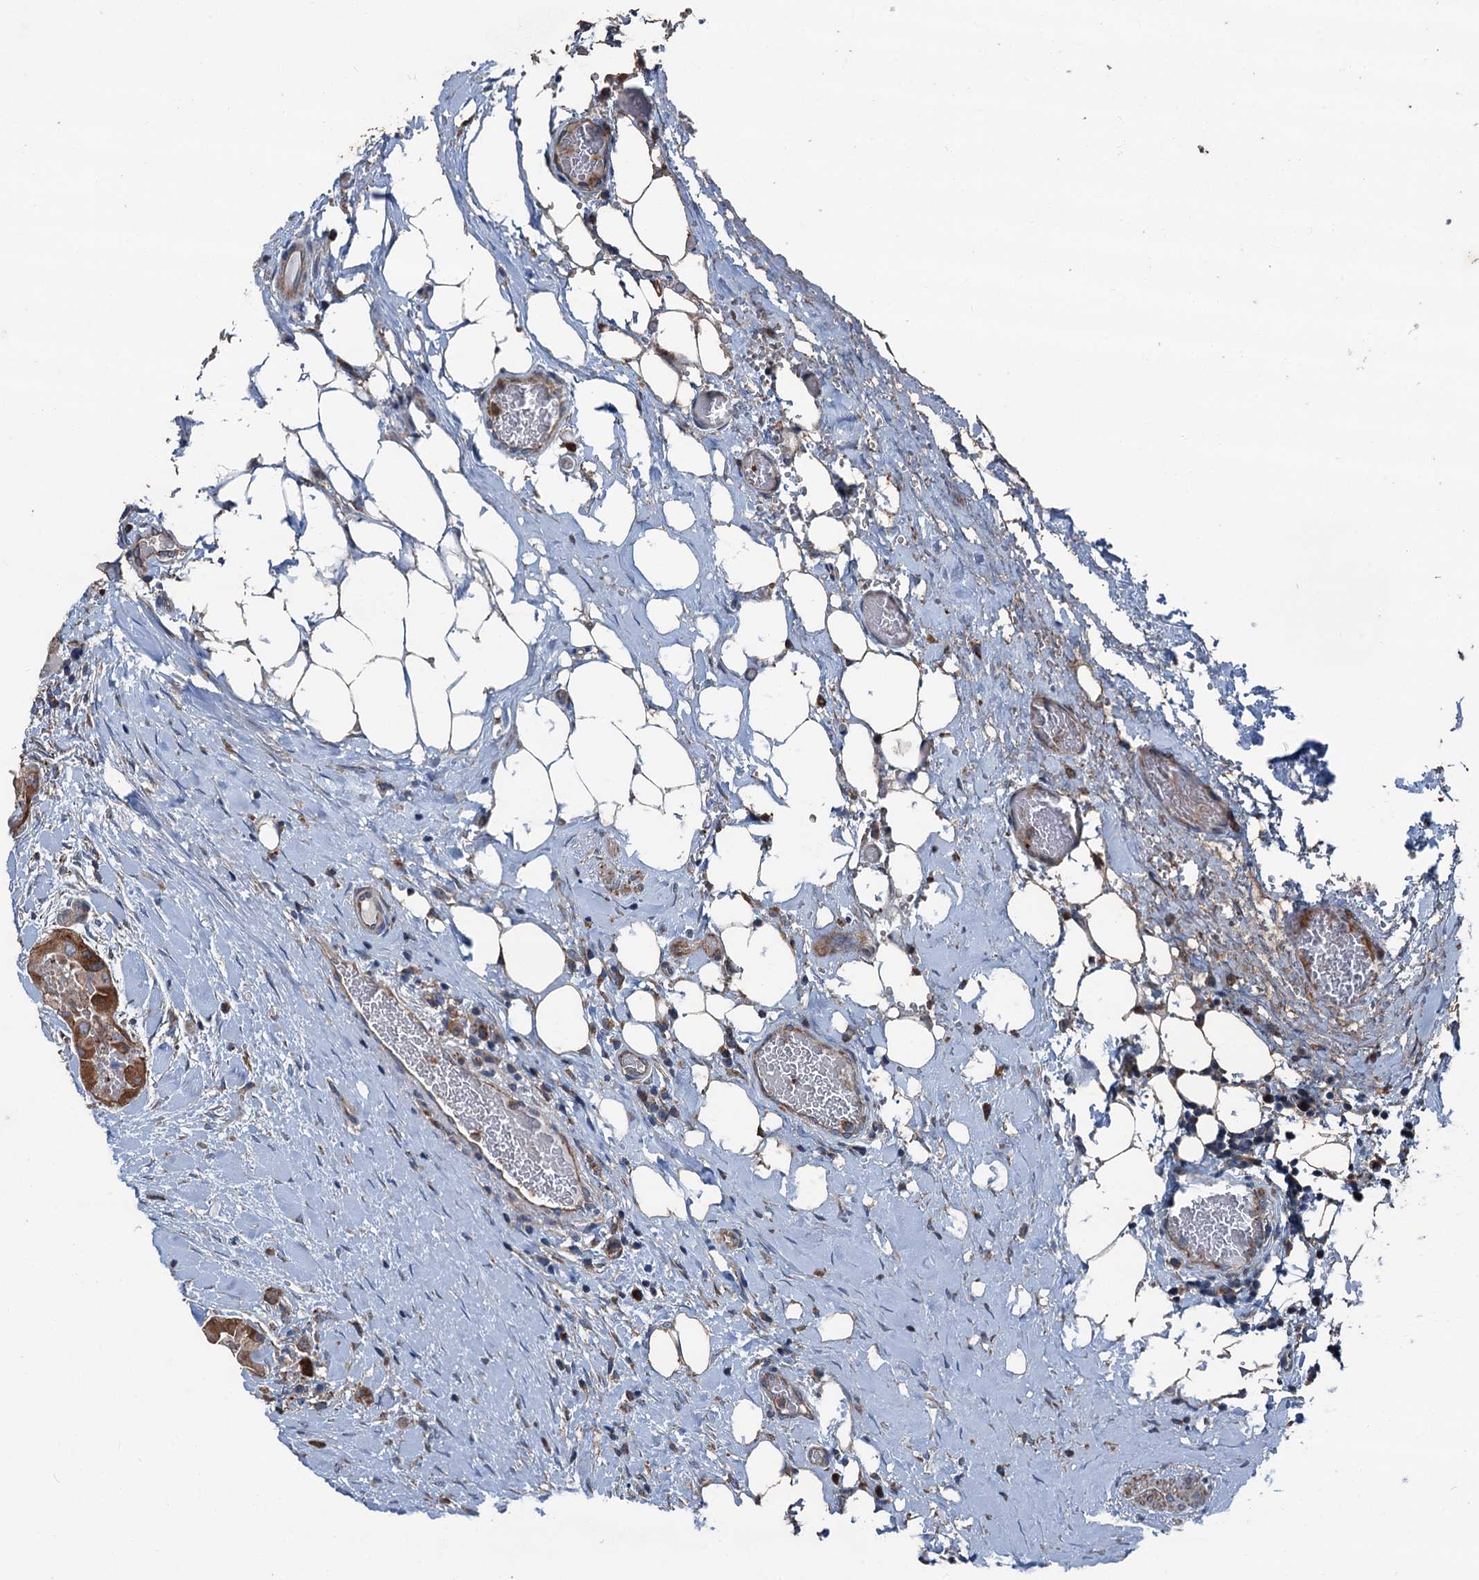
{"staining": {"intensity": "moderate", "quantity": ">75%", "location": "cytoplasmic/membranous"}, "tissue": "thyroid cancer", "cell_type": "Tumor cells", "image_type": "cancer", "snomed": [{"axis": "morphology", "description": "Papillary adenocarcinoma, NOS"}, {"axis": "topography", "description": "Thyroid gland"}], "caption": "Moderate cytoplasmic/membranous positivity is identified in approximately >75% of tumor cells in thyroid cancer (papillary adenocarcinoma).", "gene": "RUFY1", "patient": {"sex": "female", "age": 59}}